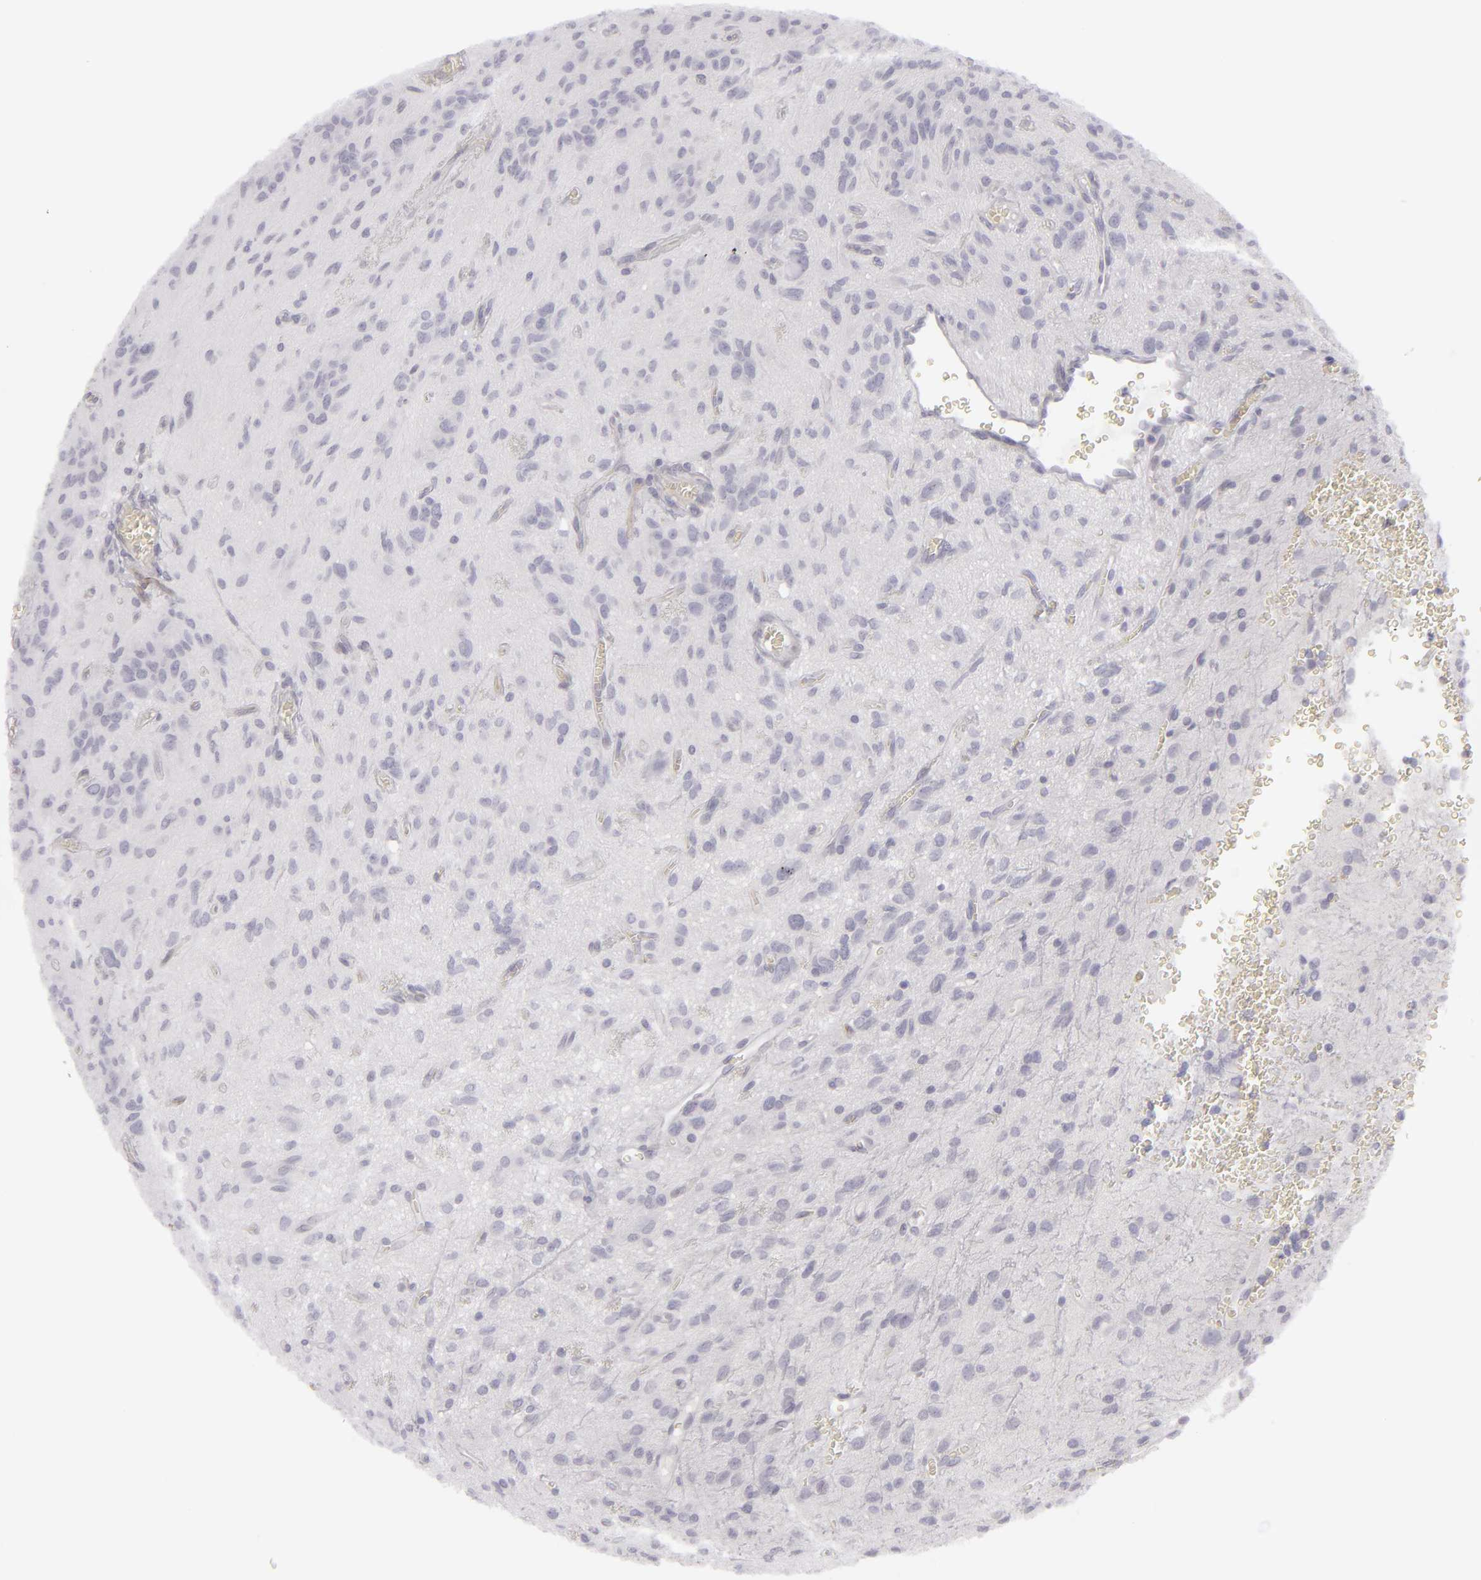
{"staining": {"intensity": "negative", "quantity": "none", "location": "none"}, "tissue": "glioma", "cell_type": "Tumor cells", "image_type": "cancer", "snomed": [{"axis": "morphology", "description": "Glioma, malignant, Low grade"}, {"axis": "topography", "description": "Brain"}], "caption": "IHC of human glioma displays no positivity in tumor cells.", "gene": "JUP", "patient": {"sex": "female", "age": 15}}